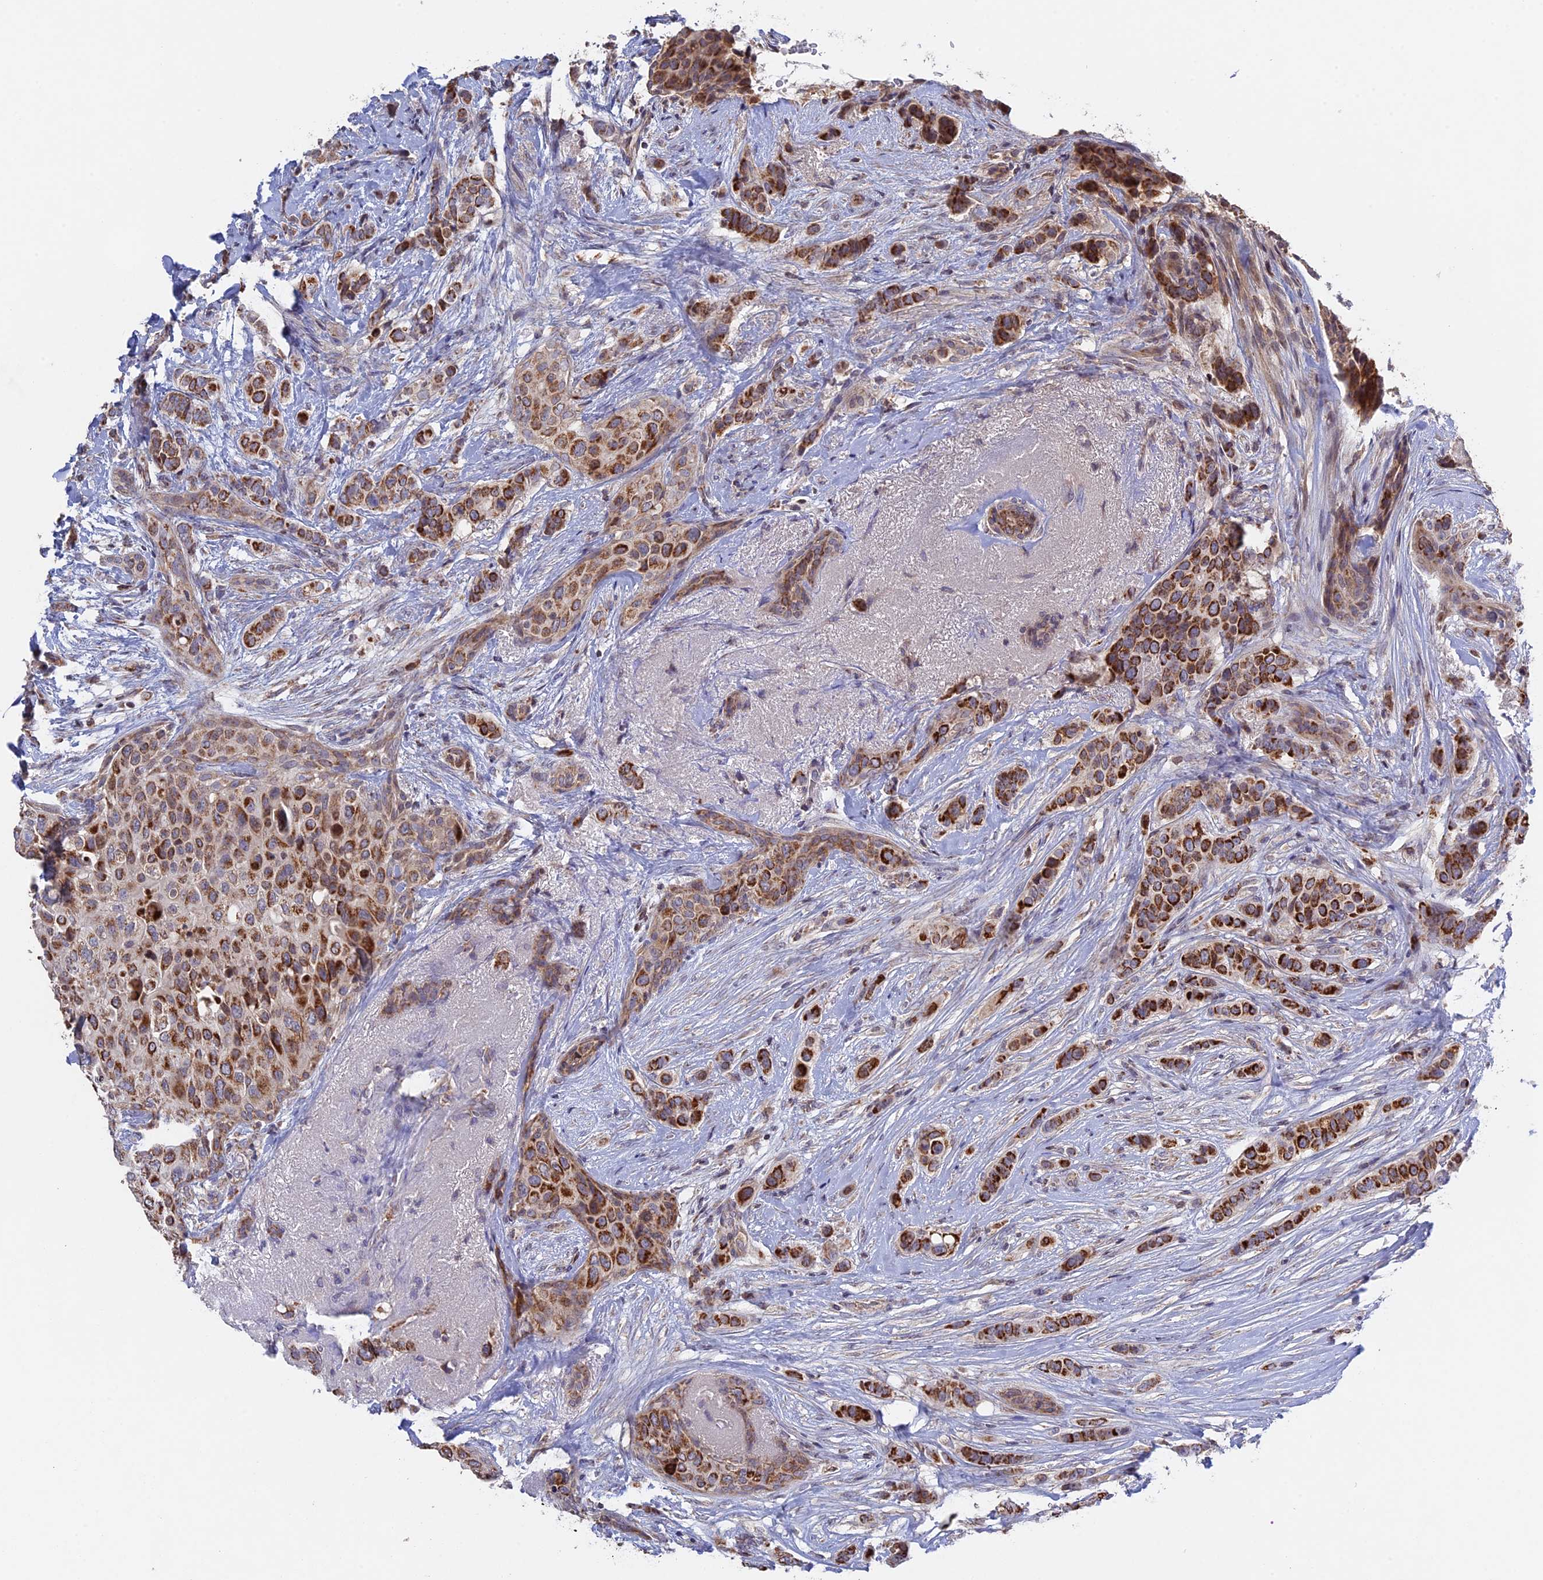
{"staining": {"intensity": "strong", "quantity": ">75%", "location": "cytoplasmic/membranous"}, "tissue": "breast cancer", "cell_type": "Tumor cells", "image_type": "cancer", "snomed": [{"axis": "morphology", "description": "Lobular carcinoma"}, {"axis": "topography", "description": "Breast"}], "caption": "A high amount of strong cytoplasmic/membranous positivity is seen in approximately >75% of tumor cells in breast cancer (lobular carcinoma) tissue.", "gene": "MPV17L", "patient": {"sex": "female", "age": 51}}